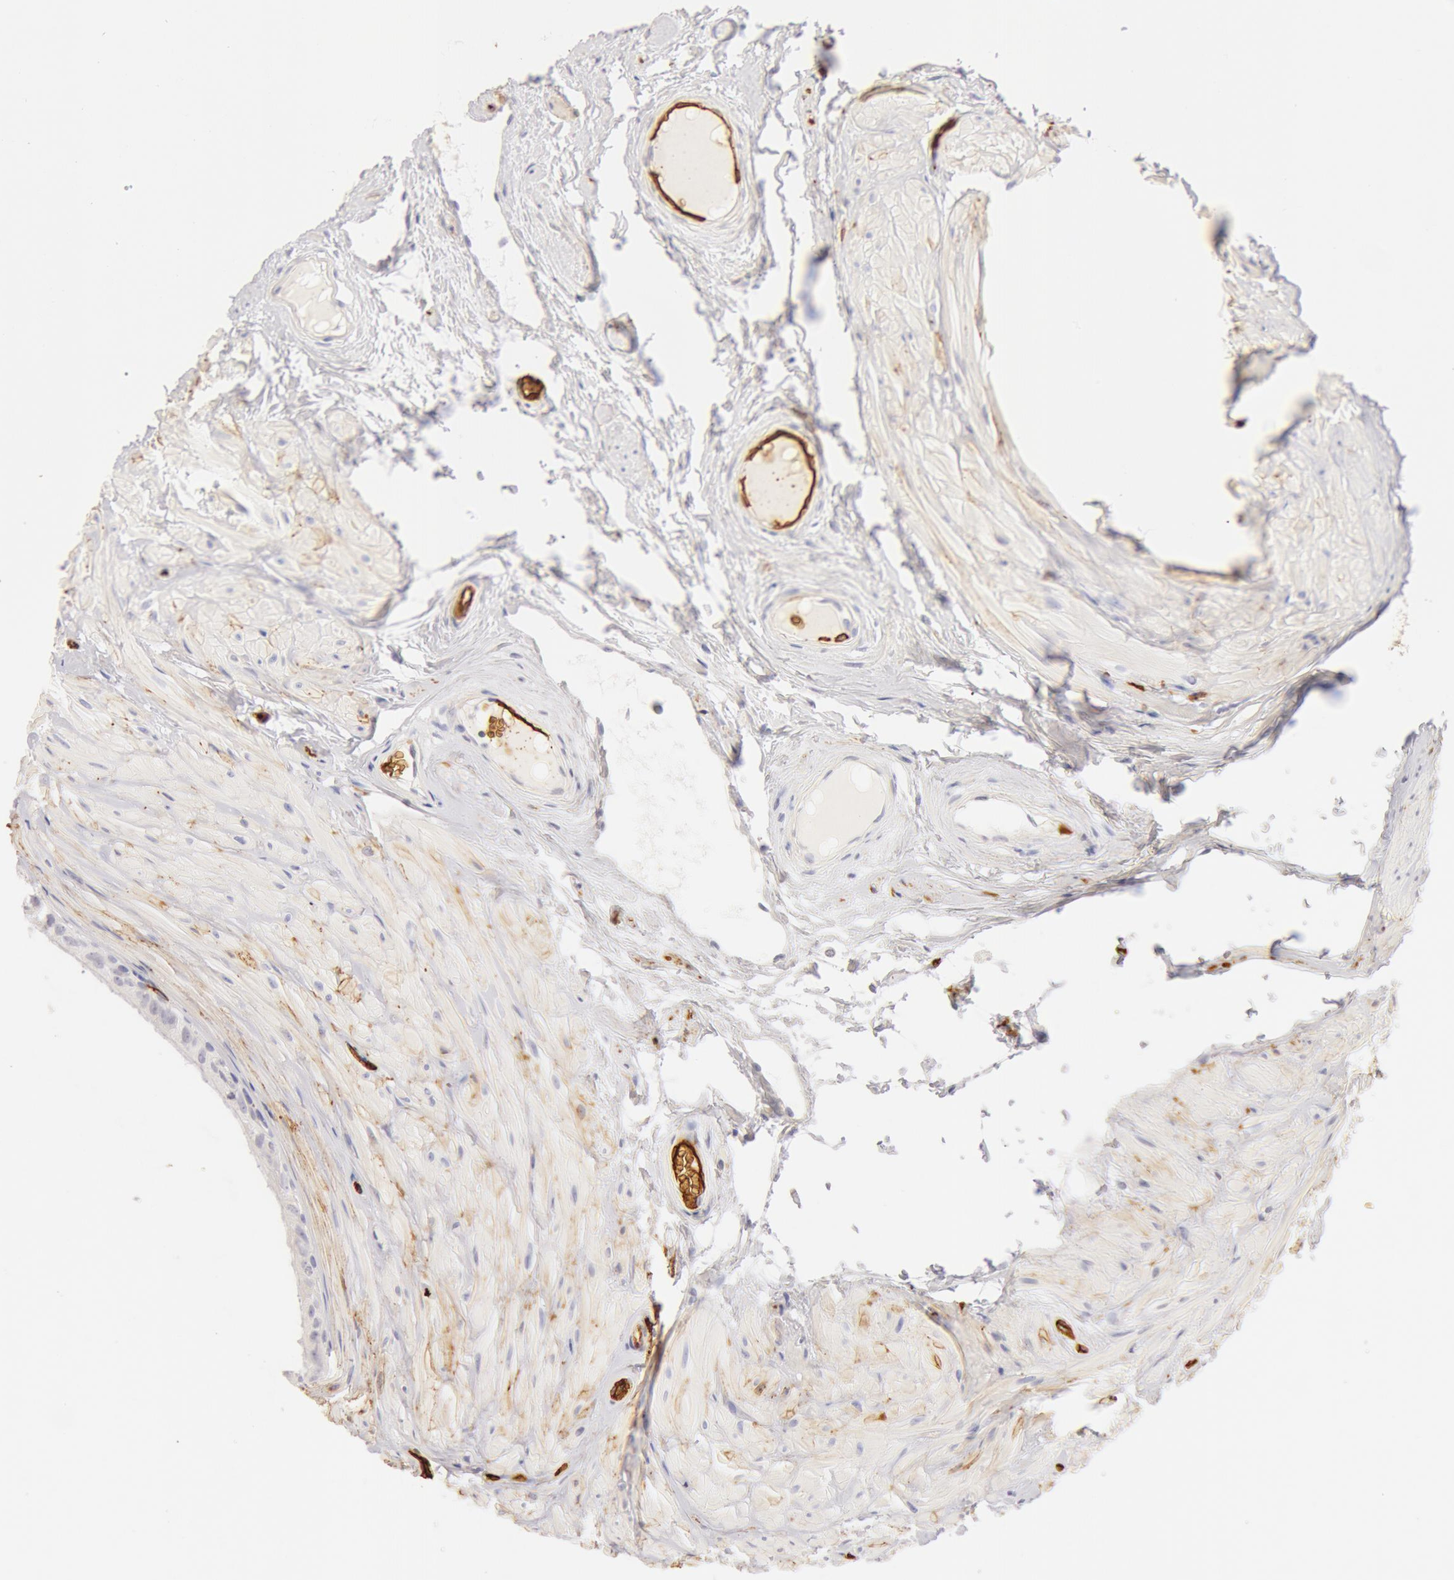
{"staining": {"intensity": "negative", "quantity": "none", "location": "none"}, "tissue": "epididymis", "cell_type": "Glandular cells", "image_type": "normal", "snomed": [{"axis": "morphology", "description": "Normal tissue, NOS"}, {"axis": "topography", "description": "Epididymis"}], "caption": "Immunohistochemical staining of benign human epididymis displays no significant staining in glandular cells.", "gene": "AQP1", "patient": {"sex": "male", "age": 52}}